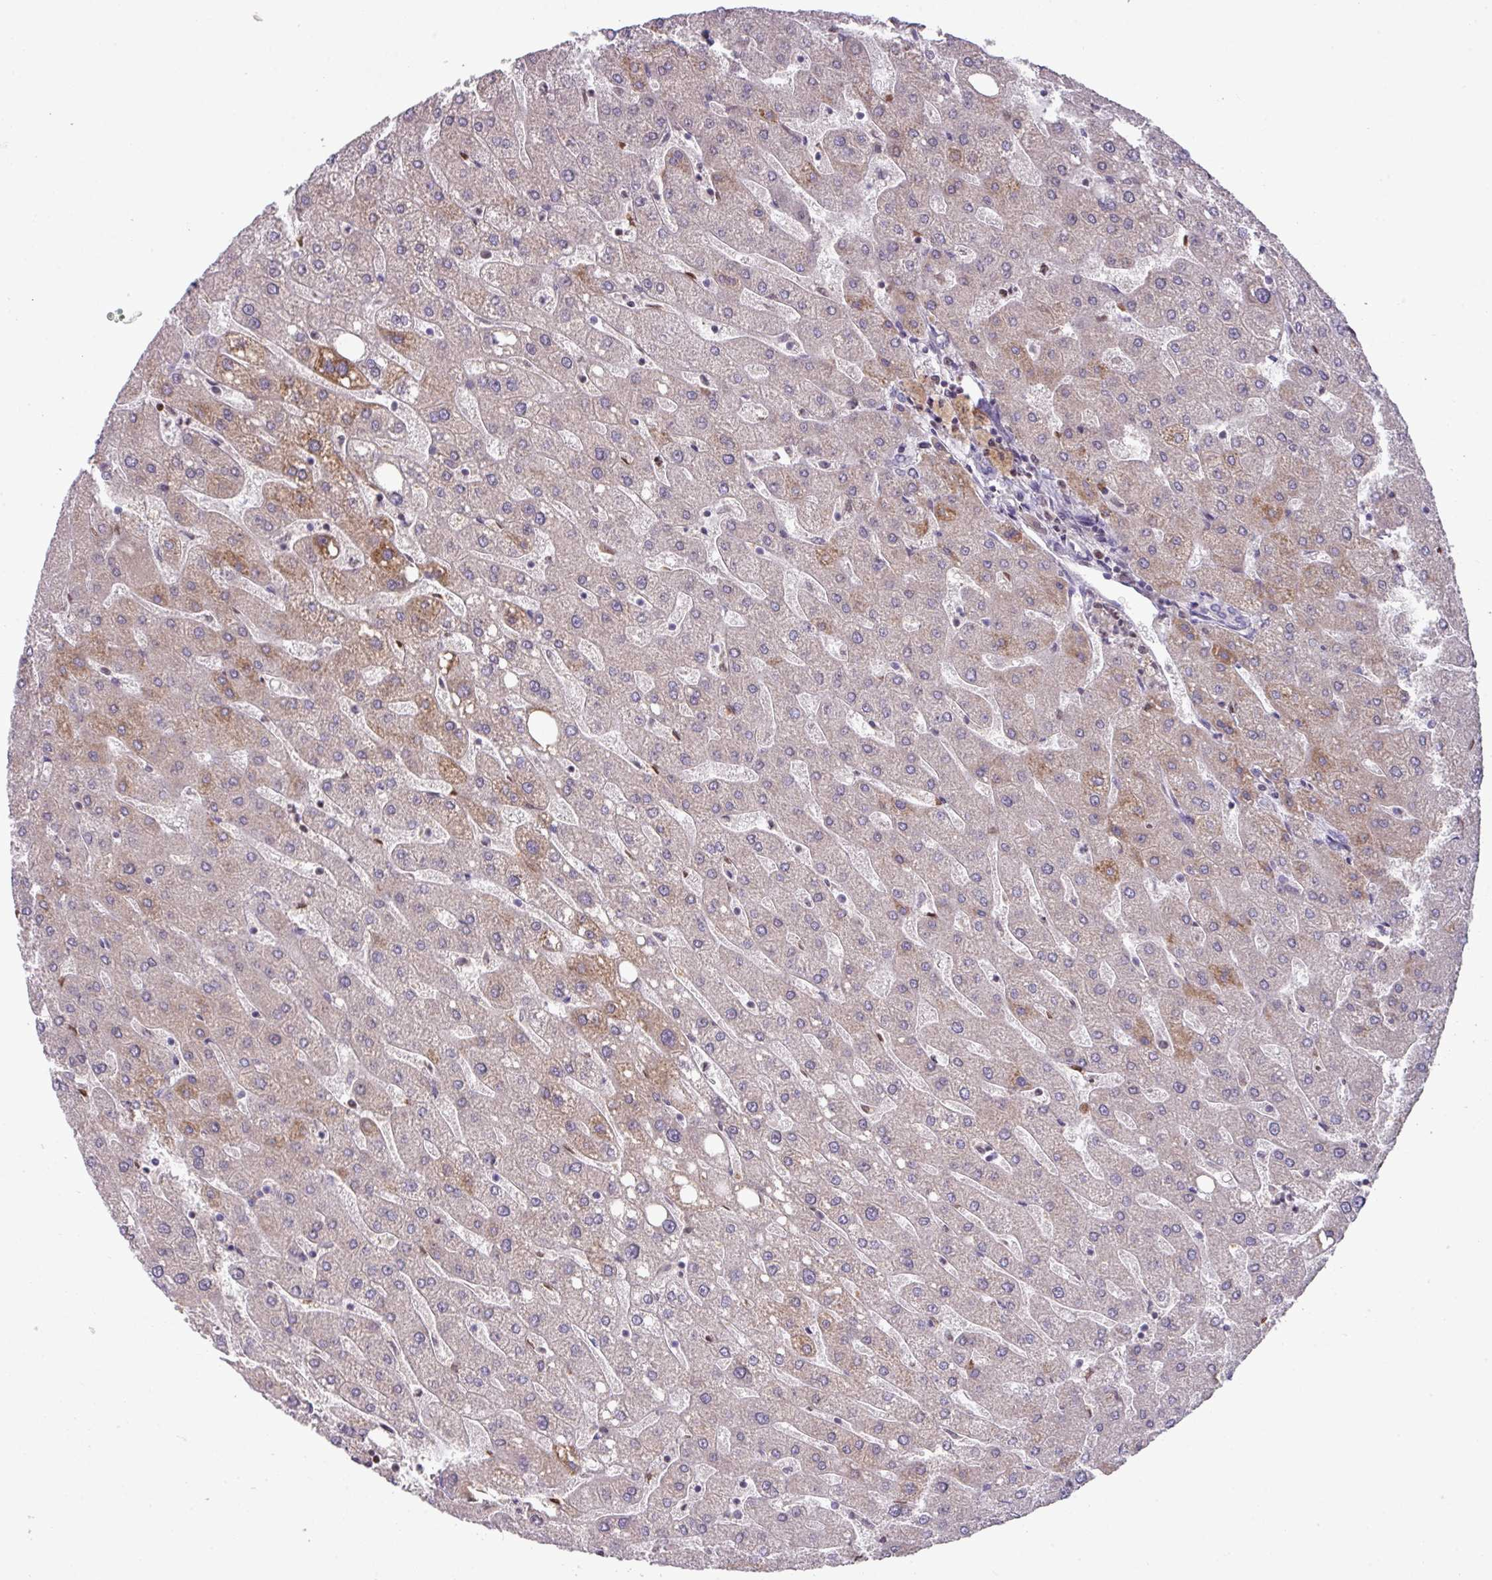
{"staining": {"intensity": "negative", "quantity": "none", "location": "none"}, "tissue": "liver", "cell_type": "Cholangiocytes", "image_type": "normal", "snomed": [{"axis": "morphology", "description": "Normal tissue, NOS"}, {"axis": "topography", "description": "Liver"}], "caption": "This is an immunohistochemistry (IHC) micrograph of unremarkable liver. There is no positivity in cholangiocytes.", "gene": "ZNF394", "patient": {"sex": "male", "age": 67}}